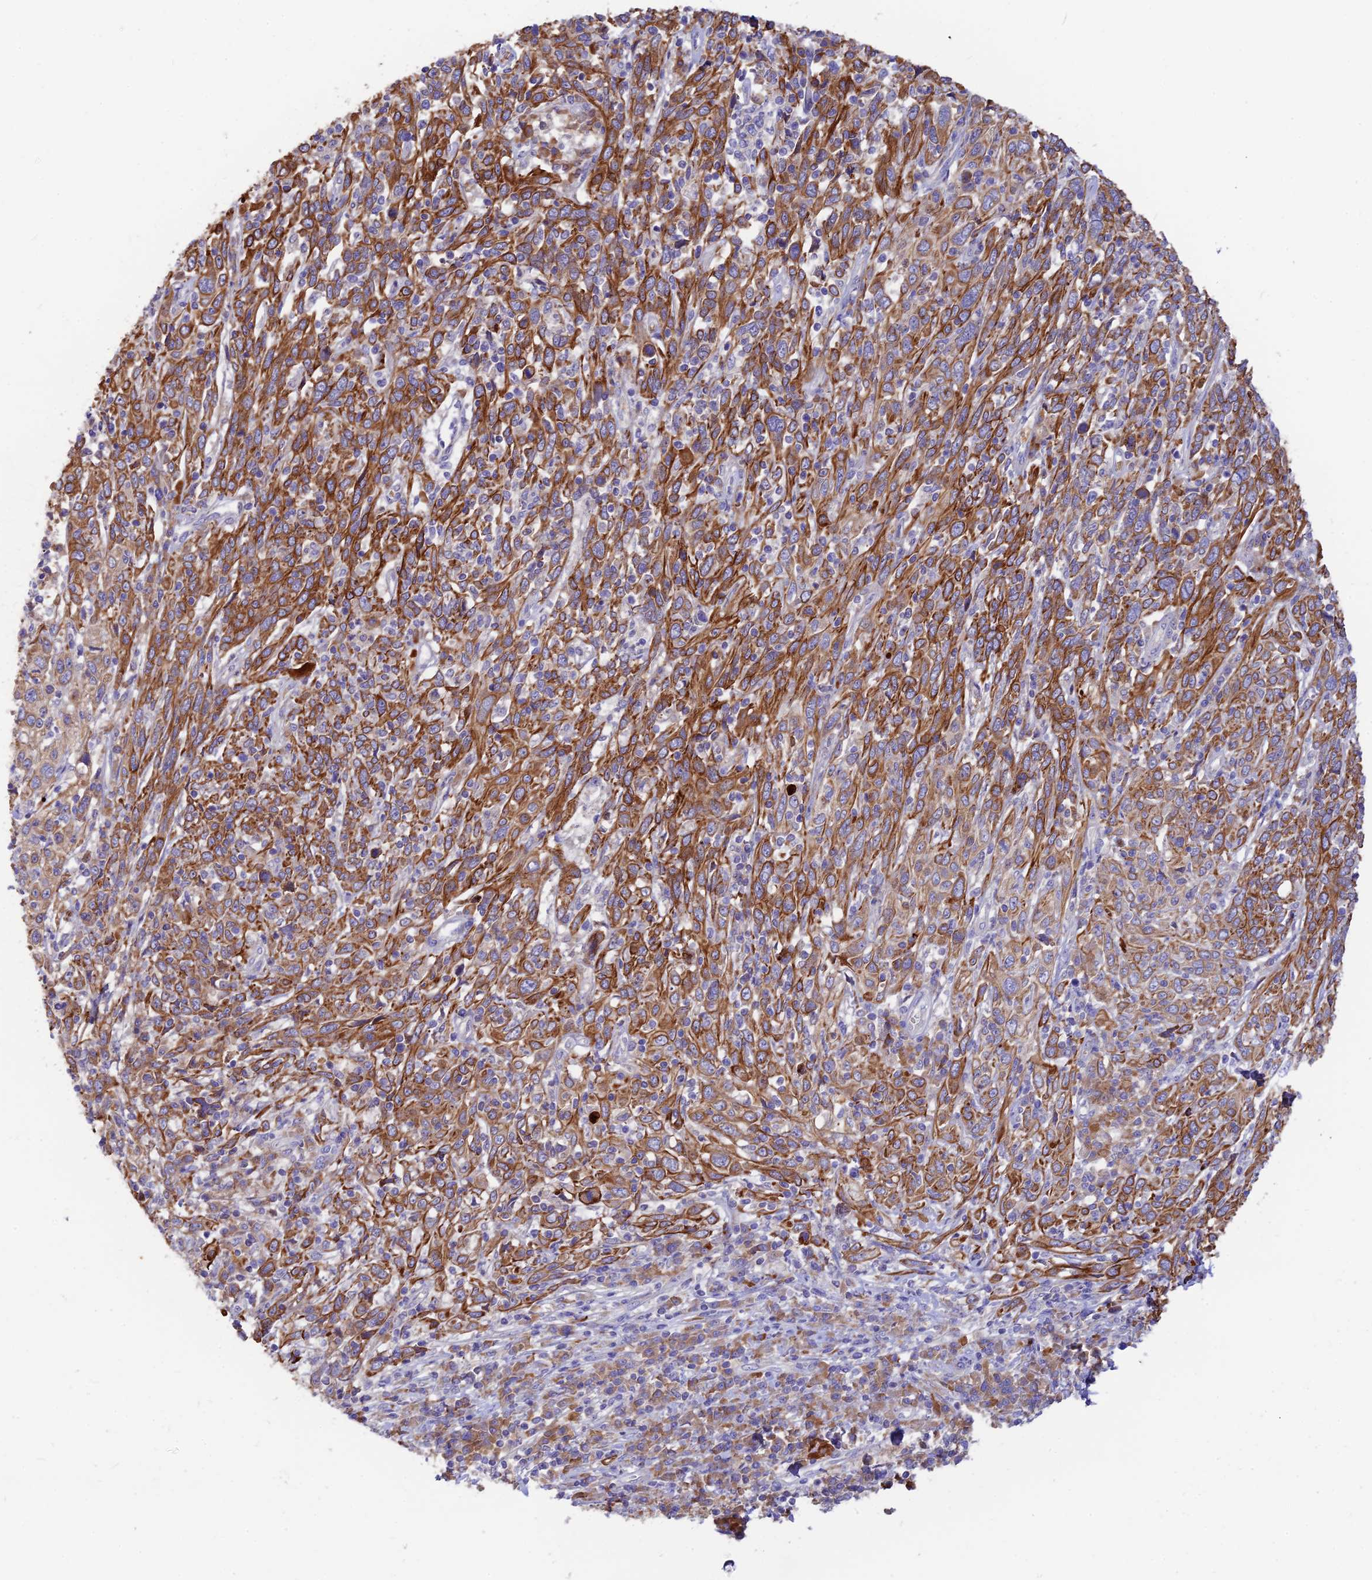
{"staining": {"intensity": "strong", "quantity": ">75%", "location": "cytoplasmic/membranous"}, "tissue": "cervical cancer", "cell_type": "Tumor cells", "image_type": "cancer", "snomed": [{"axis": "morphology", "description": "Squamous cell carcinoma, NOS"}, {"axis": "topography", "description": "Cervix"}], "caption": "Human cervical cancer stained with a brown dye displays strong cytoplasmic/membranous positive expression in about >75% of tumor cells.", "gene": "DENND2D", "patient": {"sex": "female", "age": 46}}